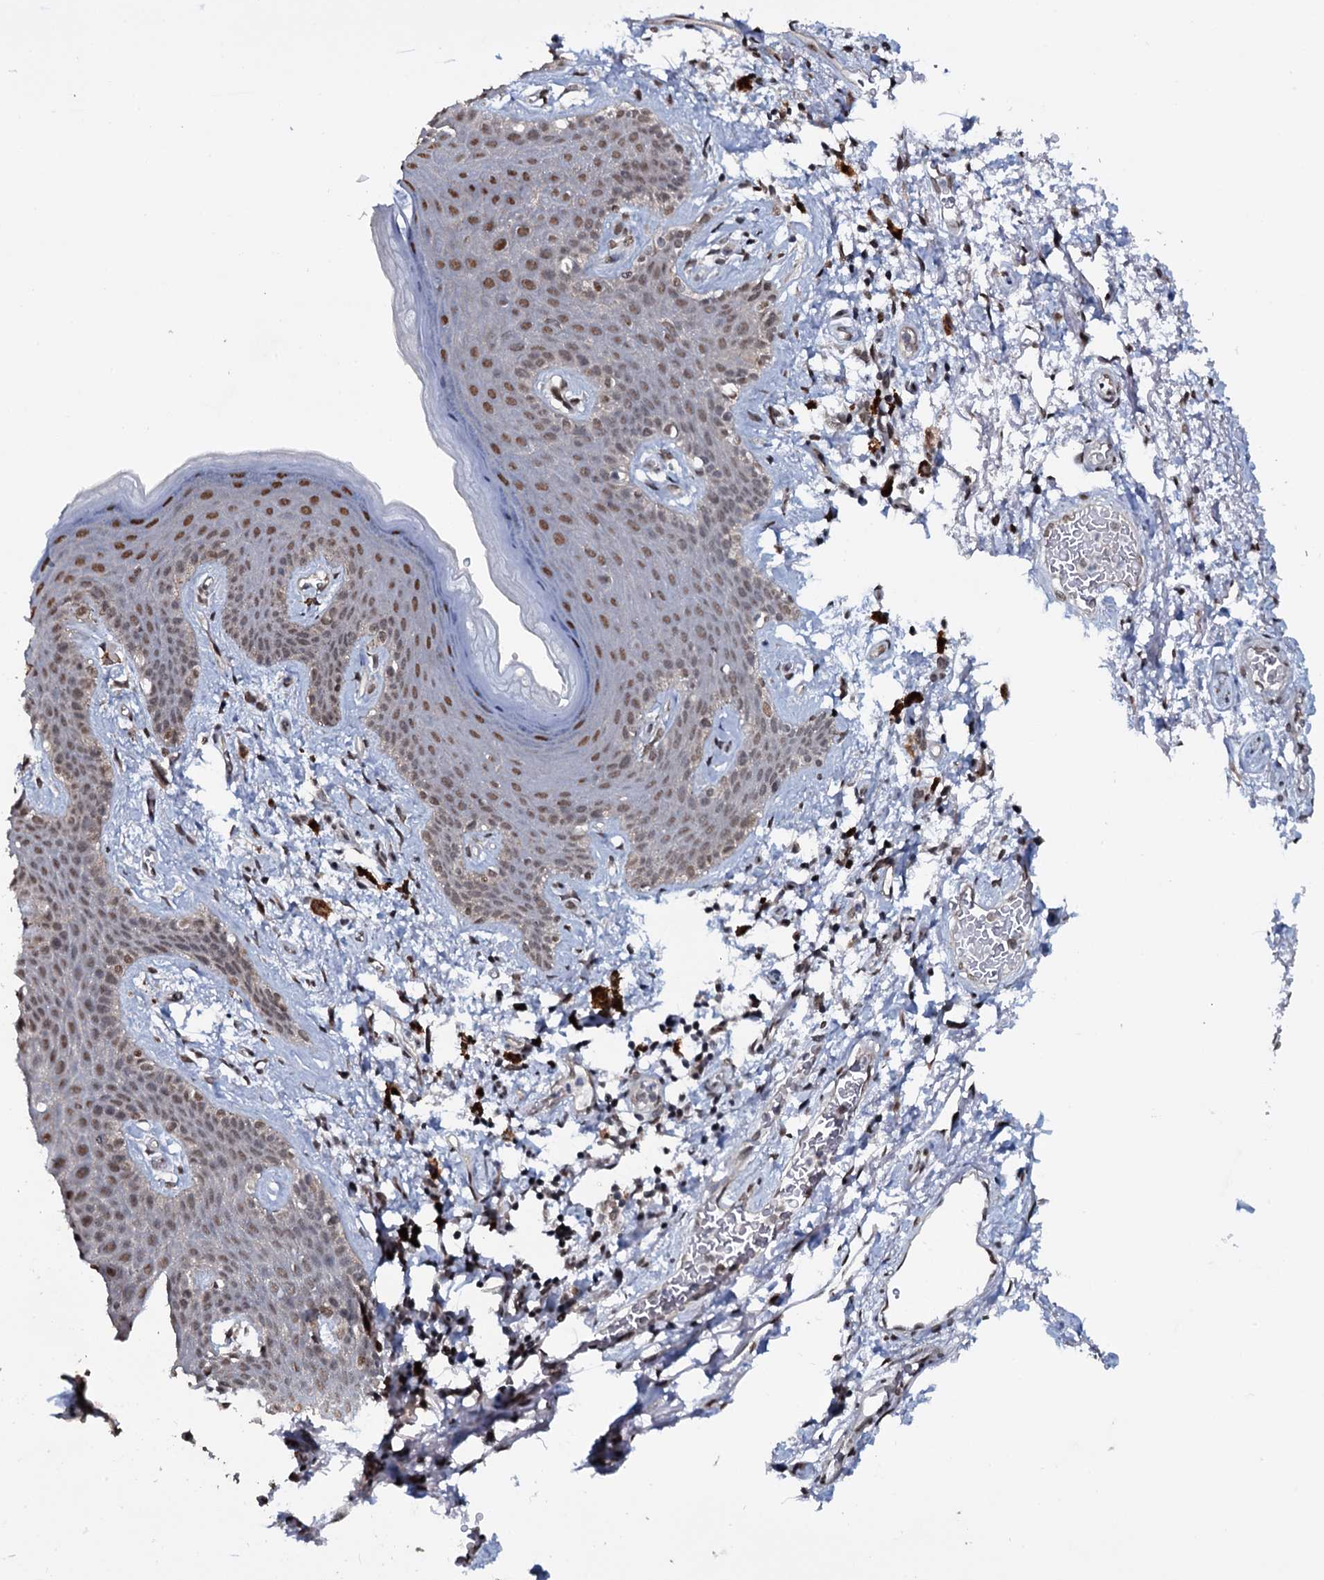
{"staining": {"intensity": "moderate", "quantity": ">75%", "location": "nuclear"}, "tissue": "skin", "cell_type": "Epidermal cells", "image_type": "normal", "snomed": [{"axis": "morphology", "description": "Normal tissue, NOS"}, {"axis": "topography", "description": "Anal"}], "caption": "High-power microscopy captured an immunohistochemistry (IHC) micrograph of normal skin, revealing moderate nuclear positivity in about >75% of epidermal cells.", "gene": "SH2D4B", "patient": {"sex": "female", "age": 46}}